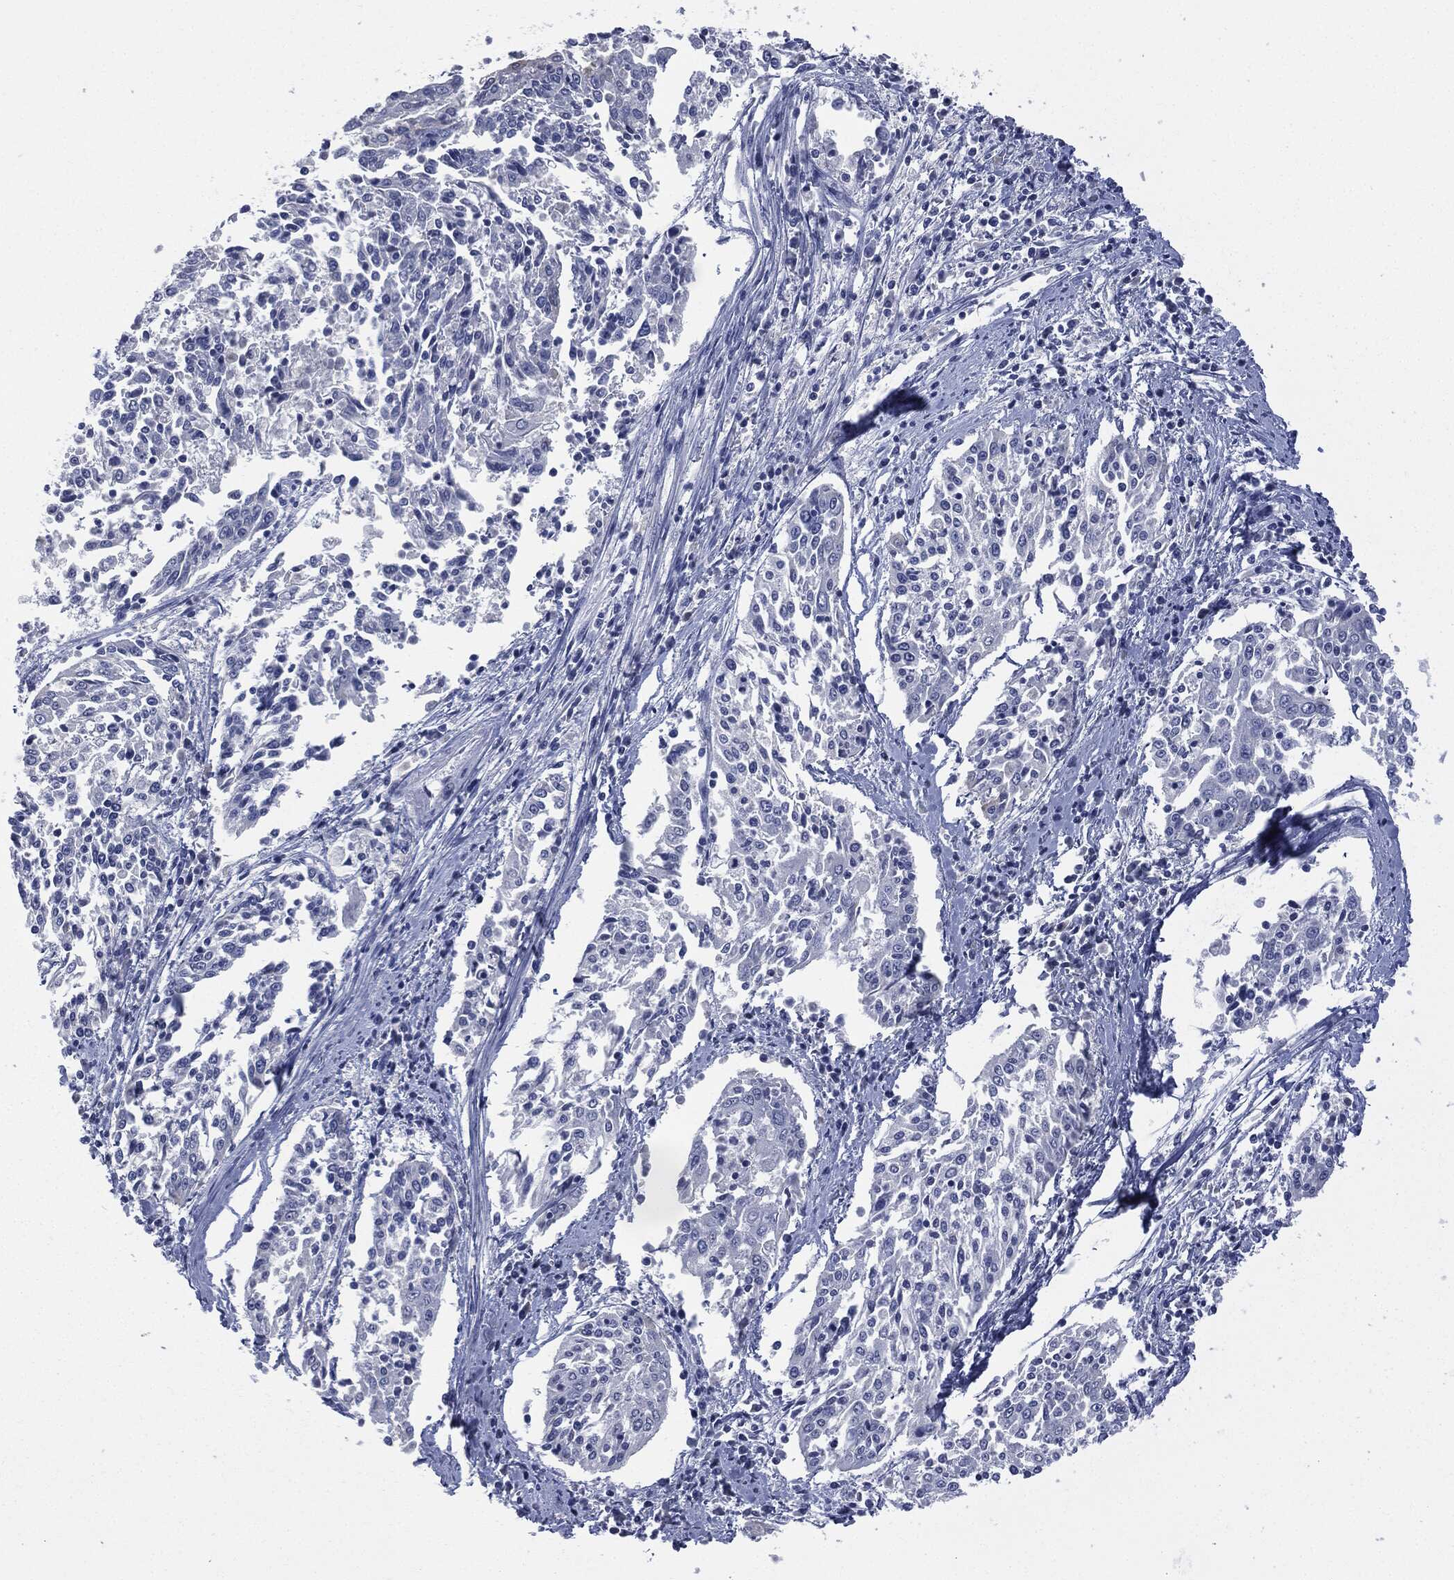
{"staining": {"intensity": "negative", "quantity": "none", "location": "none"}, "tissue": "cervical cancer", "cell_type": "Tumor cells", "image_type": "cancer", "snomed": [{"axis": "morphology", "description": "Squamous cell carcinoma, NOS"}, {"axis": "topography", "description": "Cervix"}], "caption": "There is no significant expression in tumor cells of squamous cell carcinoma (cervical). The staining was performed using DAB to visualize the protein expression in brown, while the nuclei were stained in blue with hematoxylin (Magnification: 20x).", "gene": "MUC16", "patient": {"sex": "female", "age": 41}}